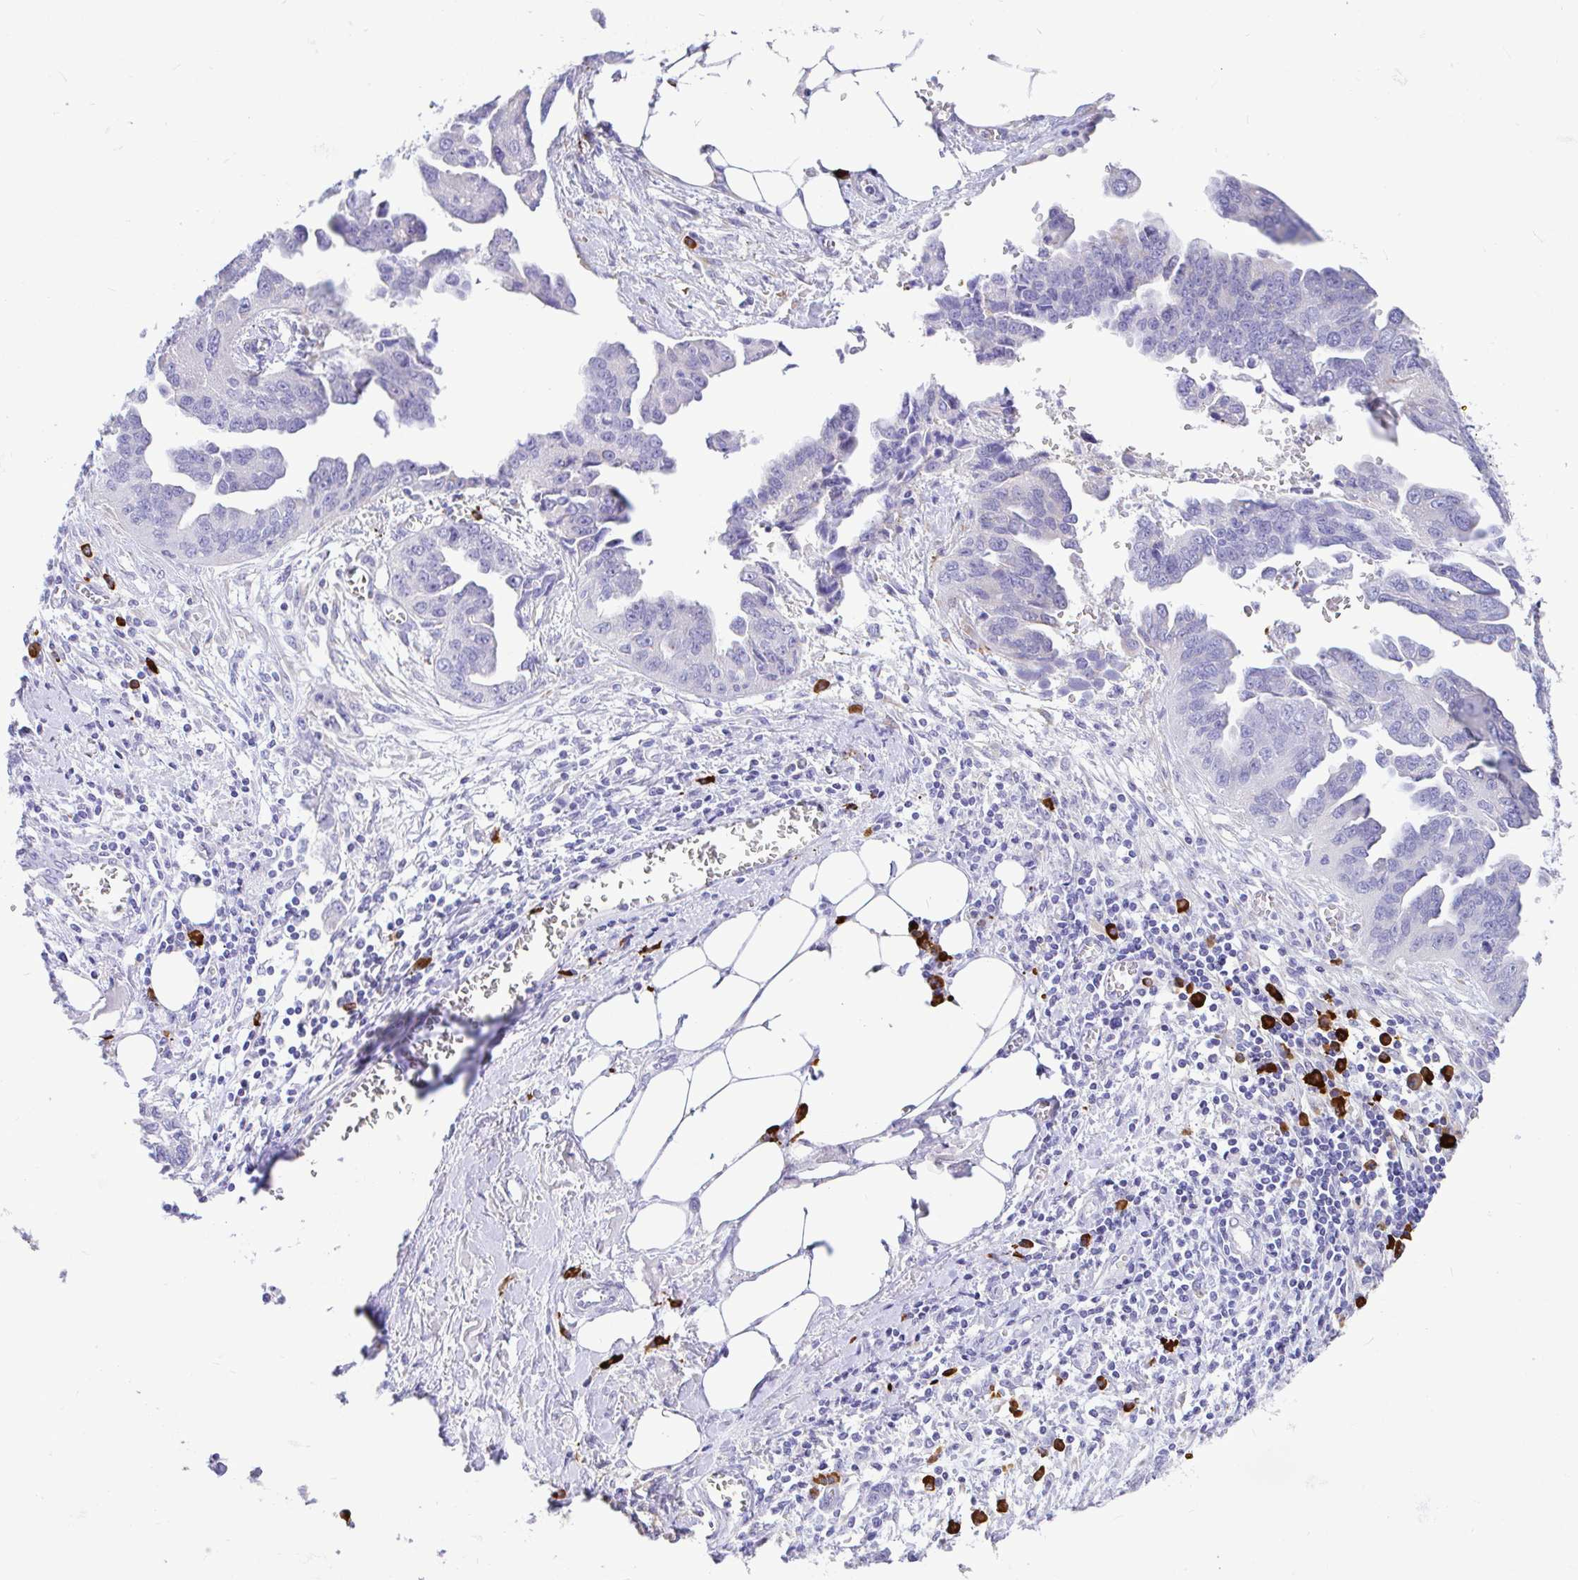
{"staining": {"intensity": "negative", "quantity": "none", "location": "none"}, "tissue": "ovarian cancer", "cell_type": "Tumor cells", "image_type": "cancer", "snomed": [{"axis": "morphology", "description": "Cystadenocarcinoma, serous, NOS"}, {"axis": "topography", "description": "Ovary"}], "caption": "This is an immunohistochemistry image of ovarian cancer (serous cystadenocarcinoma). There is no expression in tumor cells.", "gene": "CCDC62", "patient": {"sex": "female", "age": 75}}